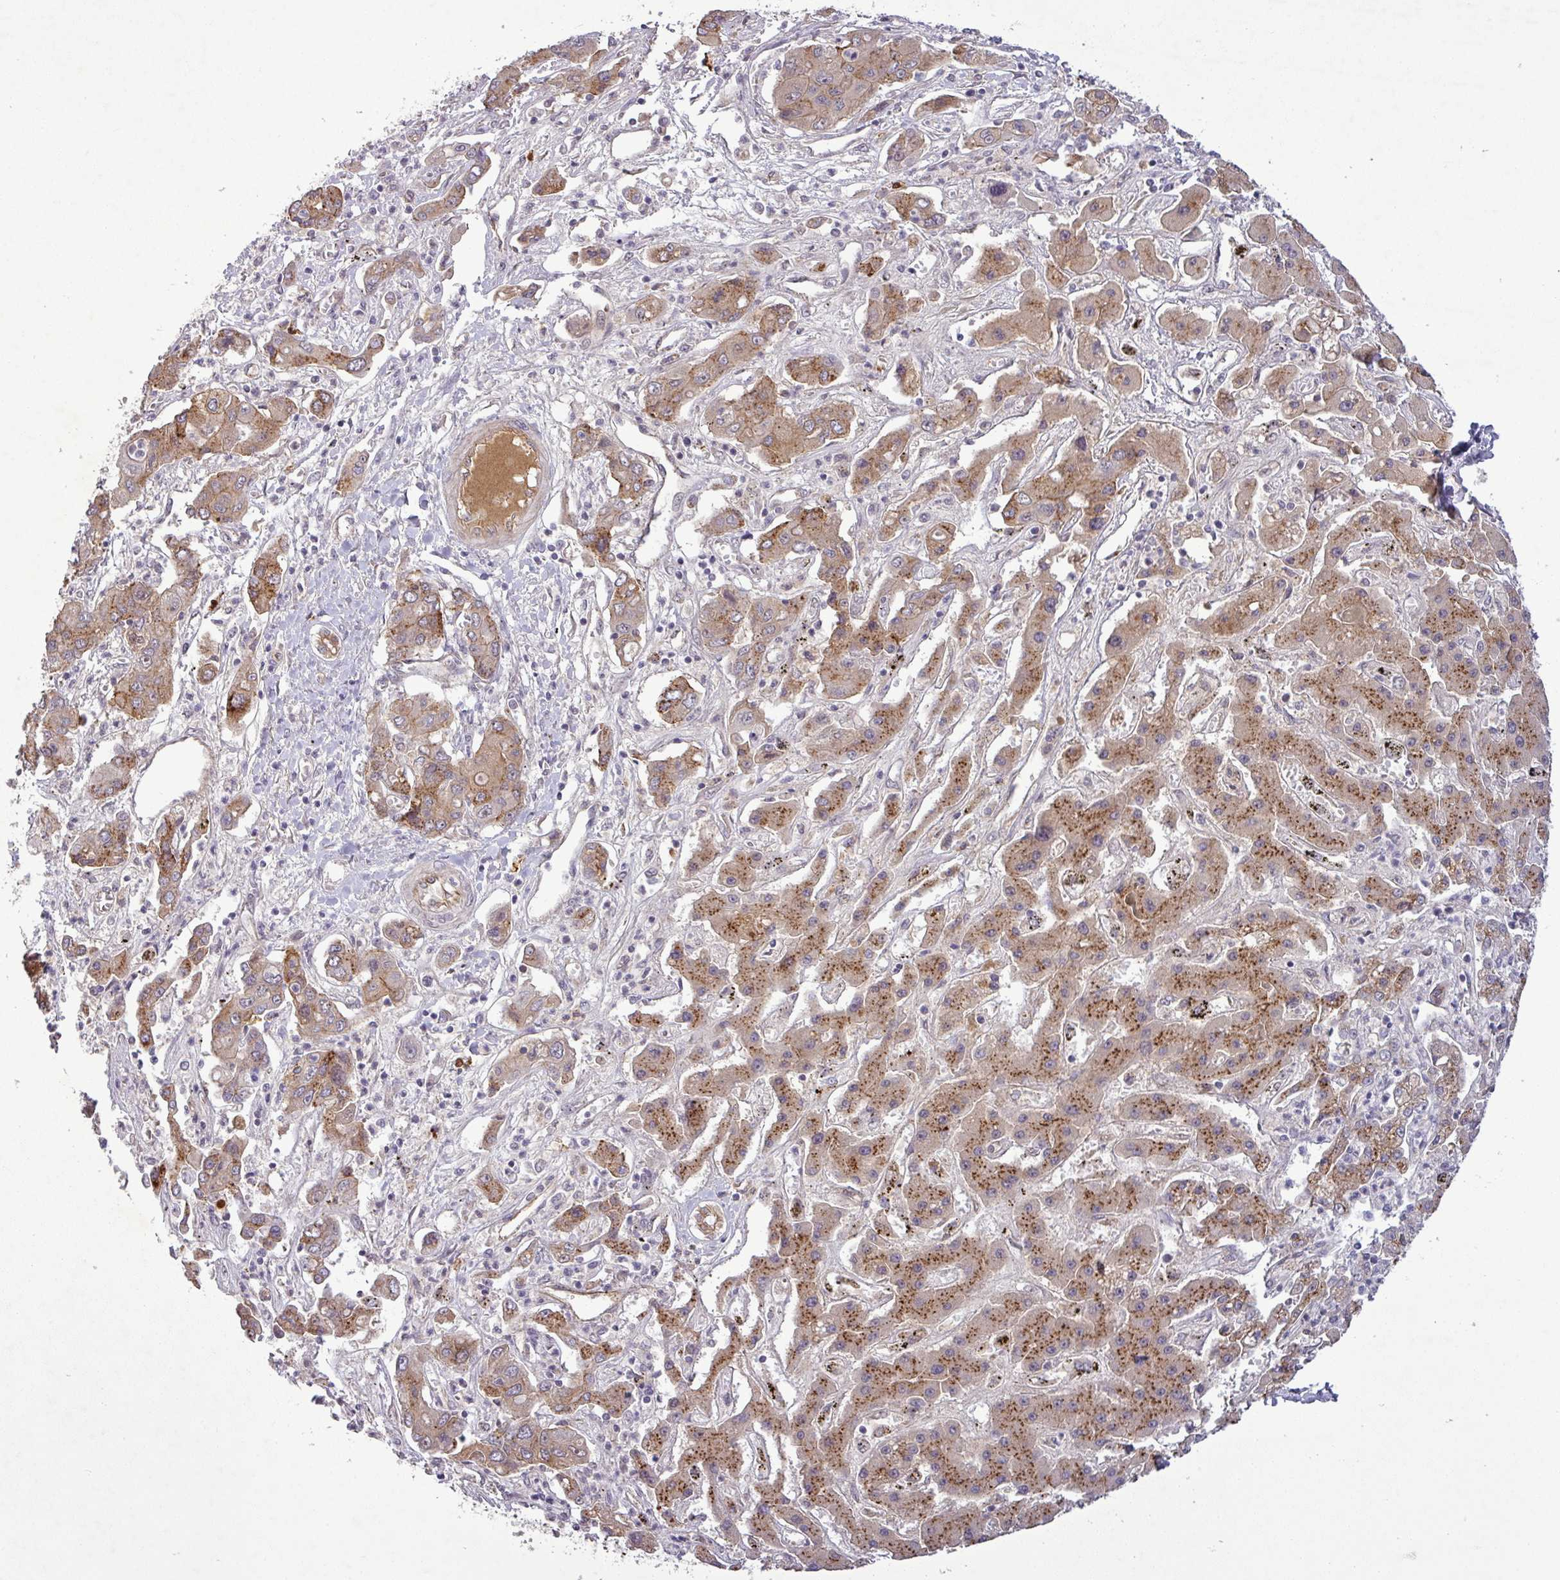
{"staining": {"intensity": "moderate", "quantity": ">75%", "location": "cytoplasmic/membranous"}, "tissue": "liver cancer", "cell_type": "Tumor cells", "image_type": "cancer", "snomed": [{"axis": "morphology", "description": "Cholangiocarcinoma"}, {"axis": "topography", "description": "Liver"}], "caption": "There is medium levels of moderate cytoplasmic/membranous positivity in tumor cells of liver cholangiocarcinoma, as demonstrated by immunohistochemical staining (brown color).", "gene": "PCDH1", "patient": {"sex": "male", "age": 67}}